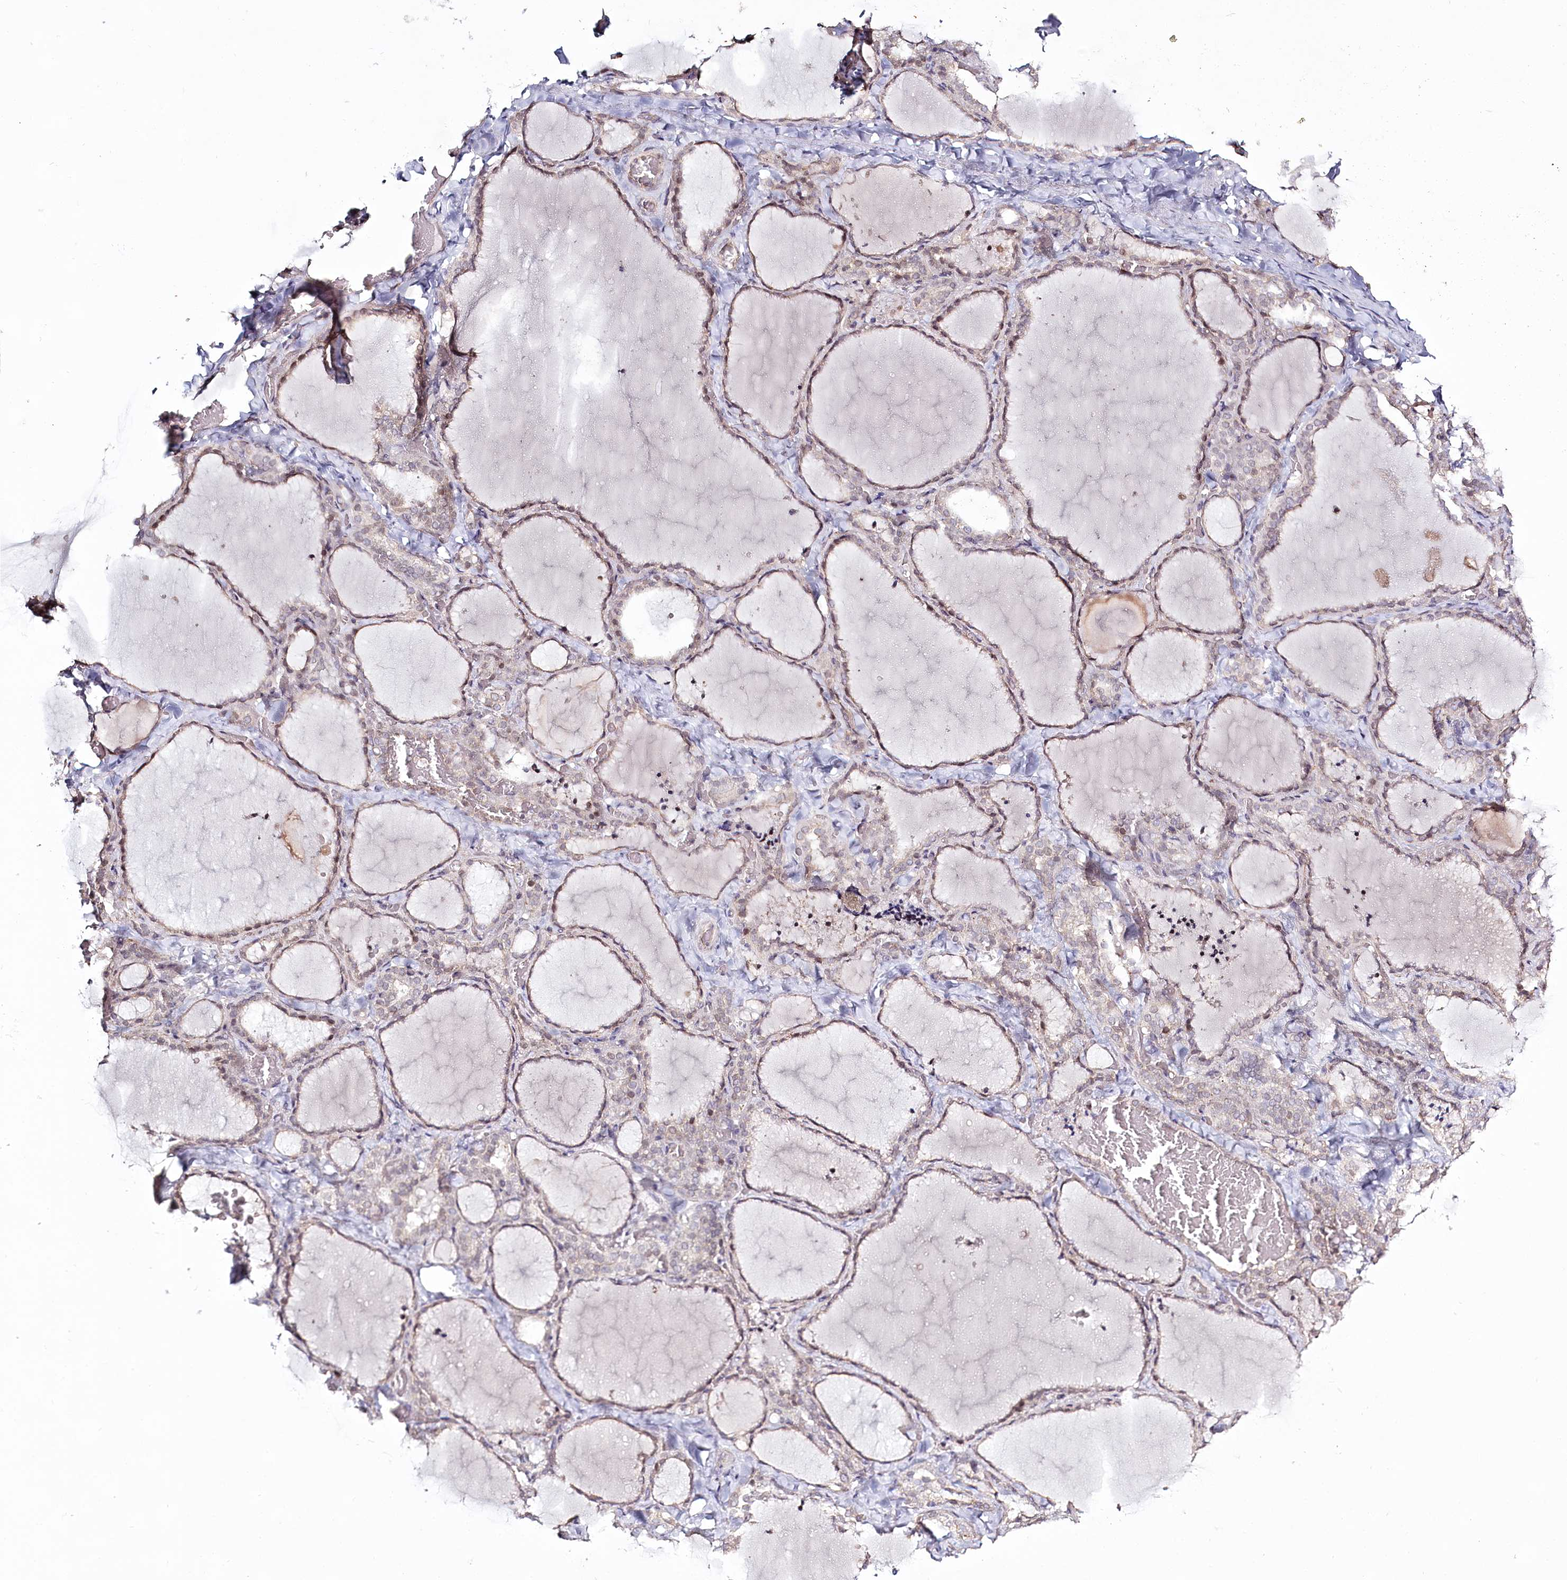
{"staining": {"intensity": "weak", "quantity": "<25%", "location": "nuclear"}, "tissue": "thyroid gland", "cell_type": "Glandular cells", "image_type": "normal", "snomed": [{"axis": "morphology", "description": "Normal tissue, NOS"}, {"axis": "topography", "description": "Thyroid gland"}], "caption": "Immunohistochemistry histopathology image of unremarkable thyroid gland: thyroid gland stained with DAB (3,3'-diaminobenzidine) reveals no significant protein staining in glandular cells.", "gene": "SPINK13", "patient": {"sex": "female", "age": 22}}